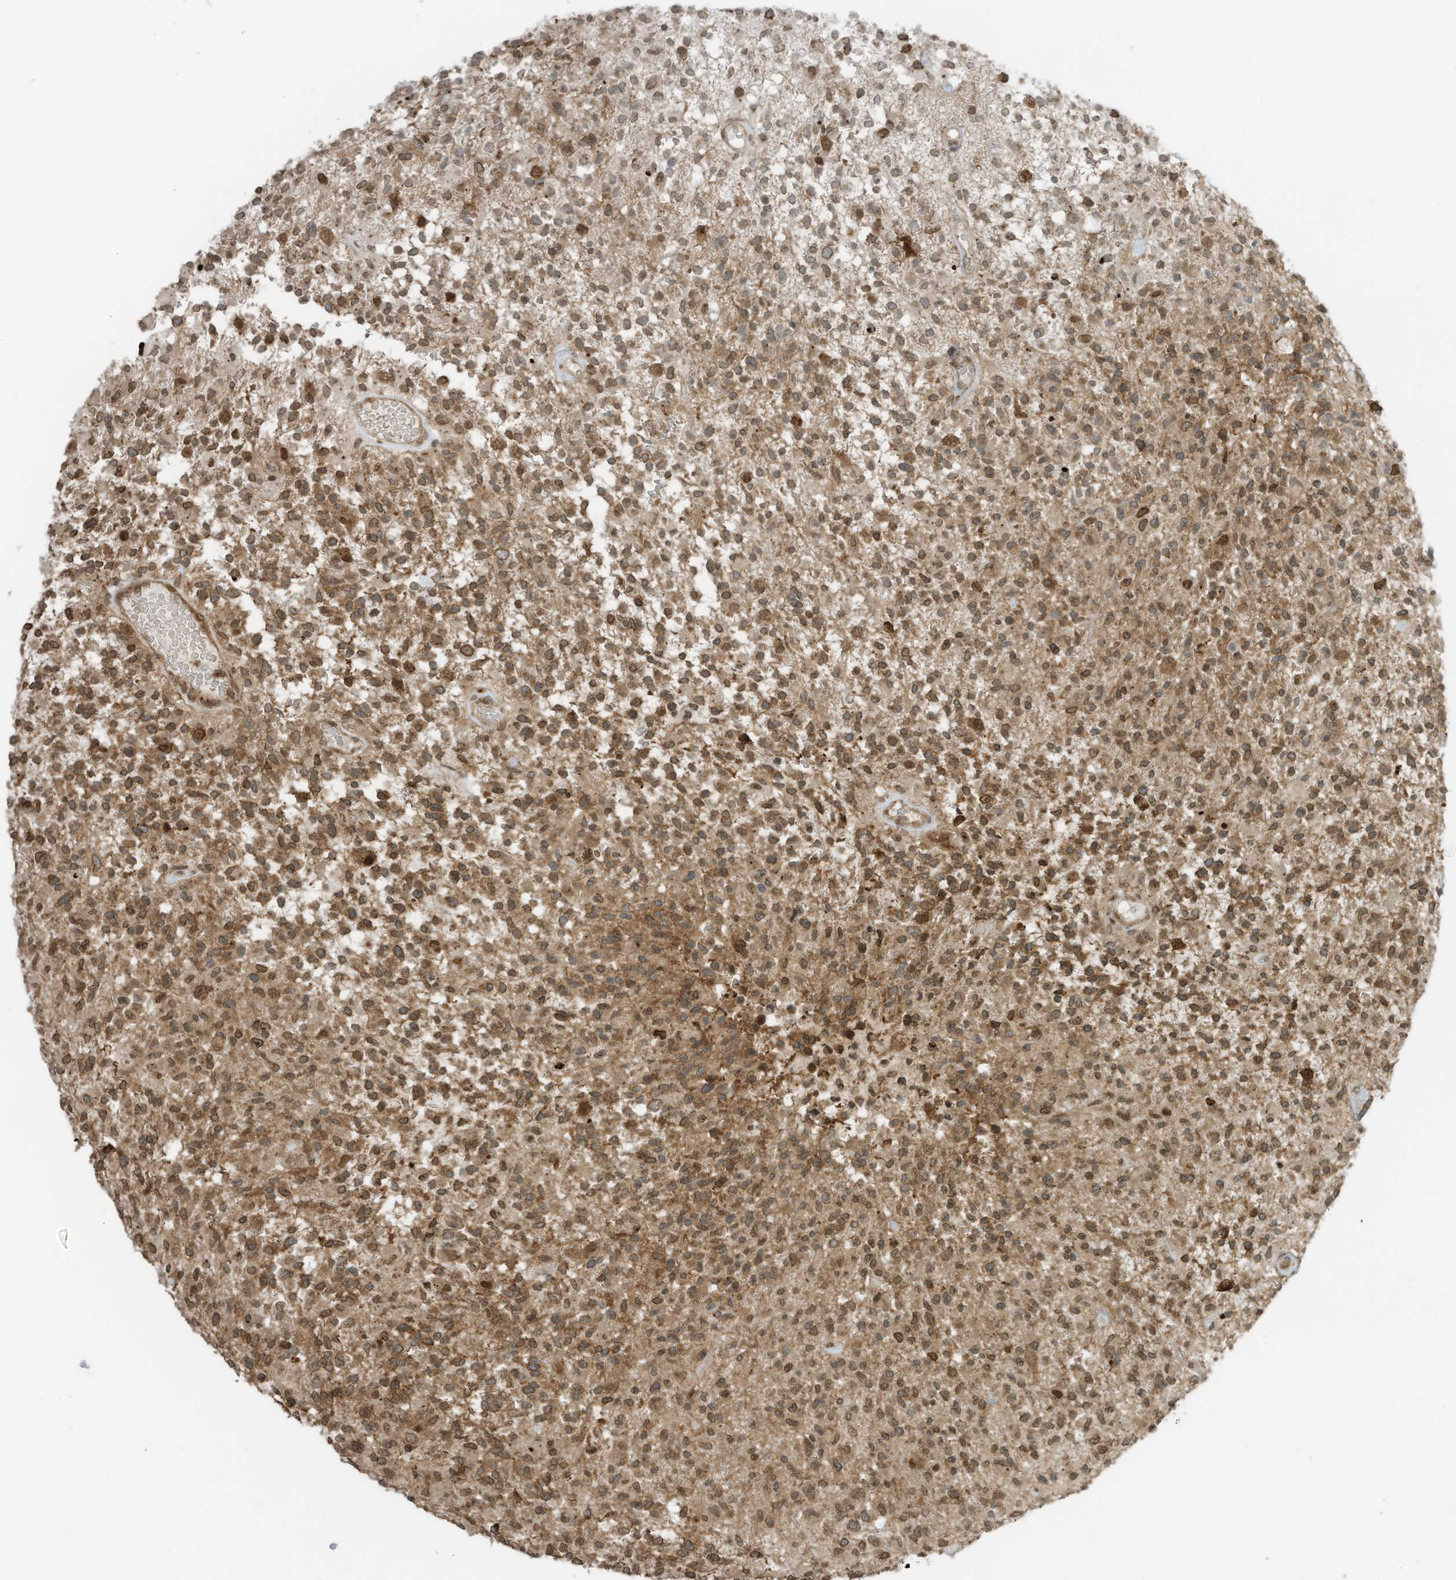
{"staining": {"intensity": "moderate", "quantity": "25%-75%", "location": "cytoplasmic/membranous,nuclear"}, "tissue": "glioma", "cell_type": "Tumor cells", "image_type": "cancer", "snomed": [{"axis": "morphology", "description": "Glioma, malignant, High grade"}, {"axis": "morphology", "description": "Glioblastoma, NOS"}, {"axis": "topography", "description": "Brain"}], "caption": "There is medium levels of moderate cytoplasmic/membranous and nuclear expression in tumor cells of malignant high-grade glioma, as demonstrated by immunohistochemical staining (brown color).", "gene": "KPNB1", "patient": {"sex": "male", "age": 60}}